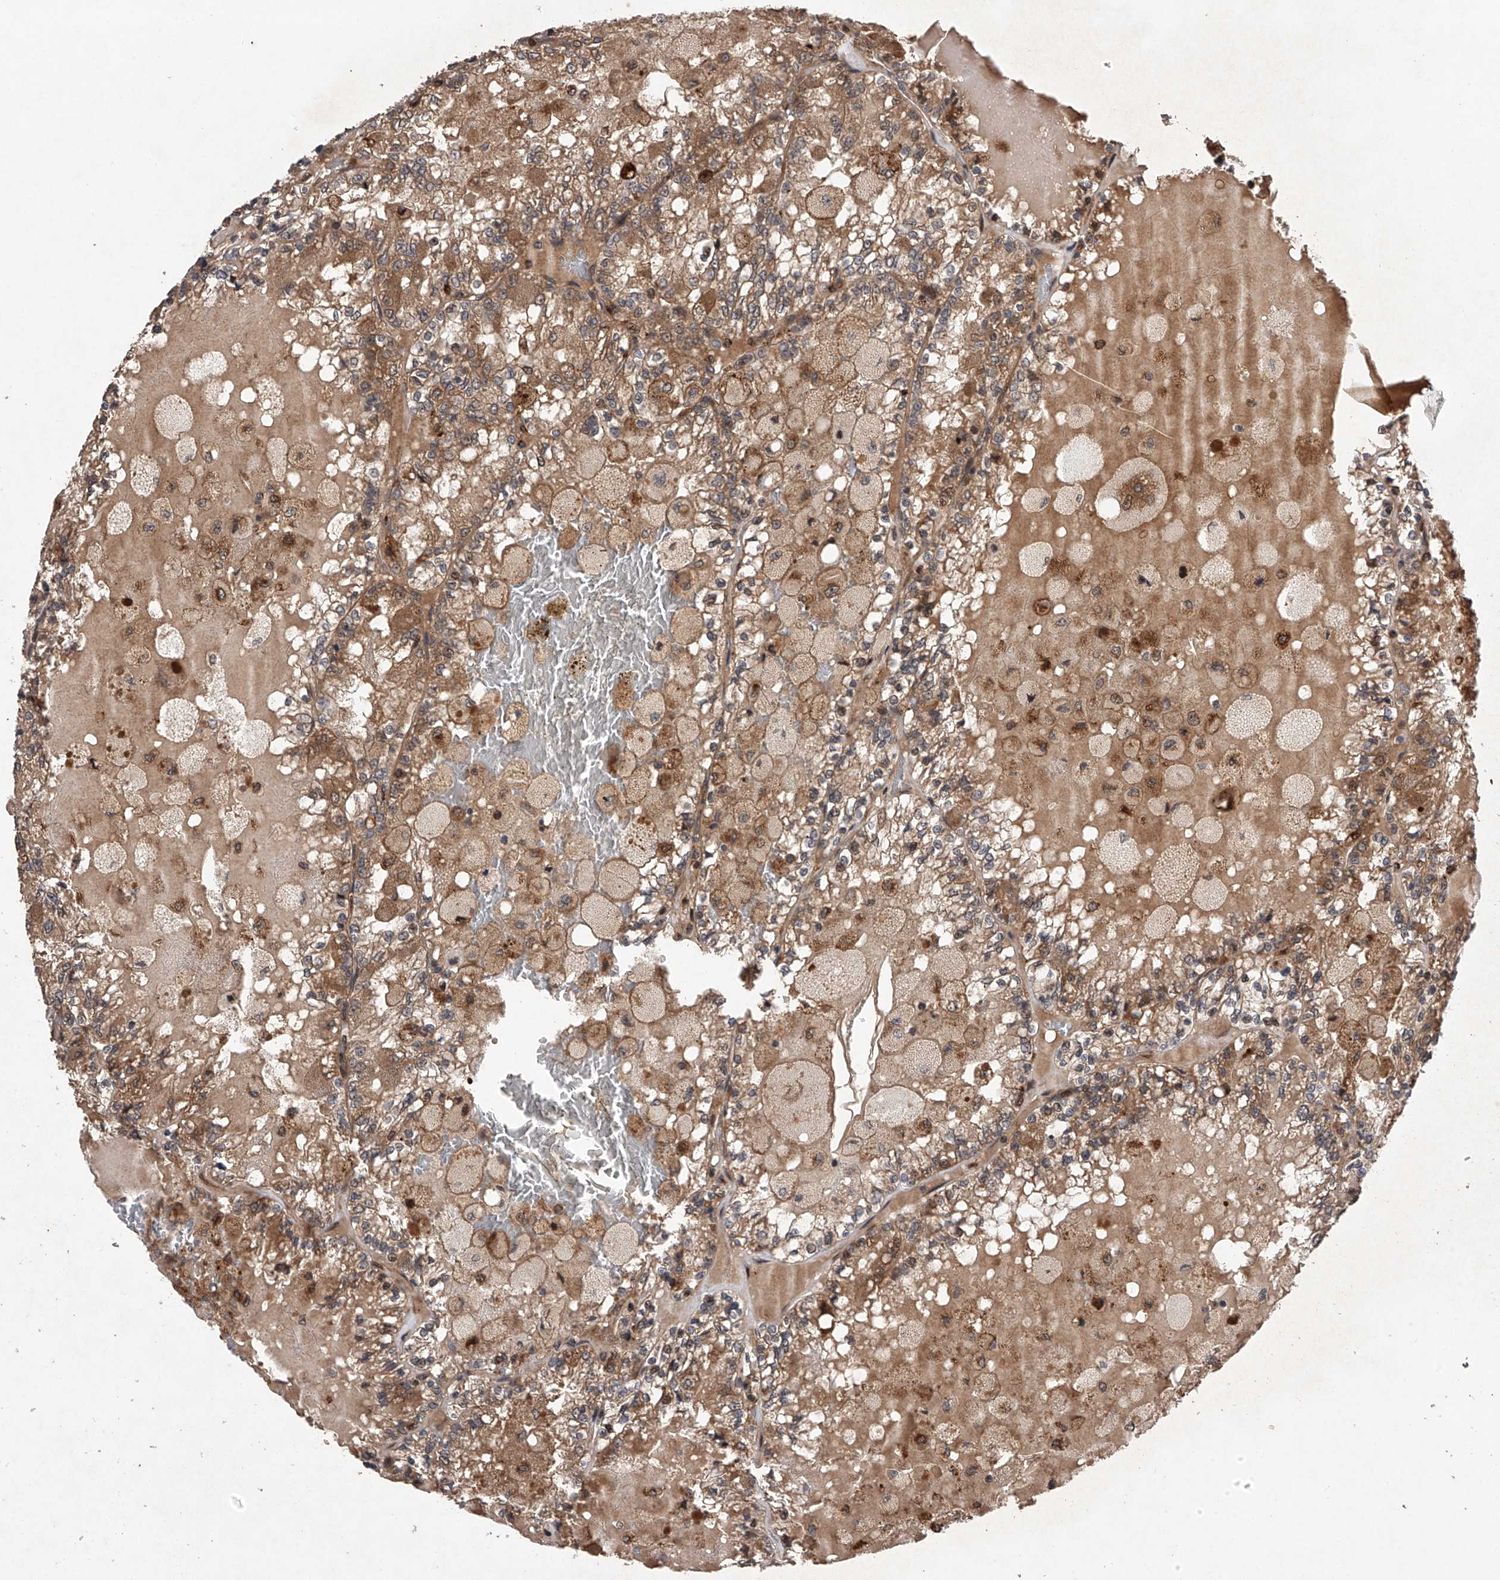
{"staining": {"intensity": "moderate", "quantity": ">75%", "location": "cytoplasmic/membranous"}, "tissue": "renal cancer", "cell_type": "Tumor cells", "image_type": "cancer", "snomed": [{"axis": "morphology", "description": "Adenocarcinoma, NOS"}, {"axis": "topography", "description": "Kidney"}], "caption": "The micrograph exhibits staining of renal adenocarcinoma, revealing moderate cytoplasmic/membranous protein positivity (brown color) within tumor cells.", "gene": "MAP3K11", "patient": {"sex": "female", "age": 56}}